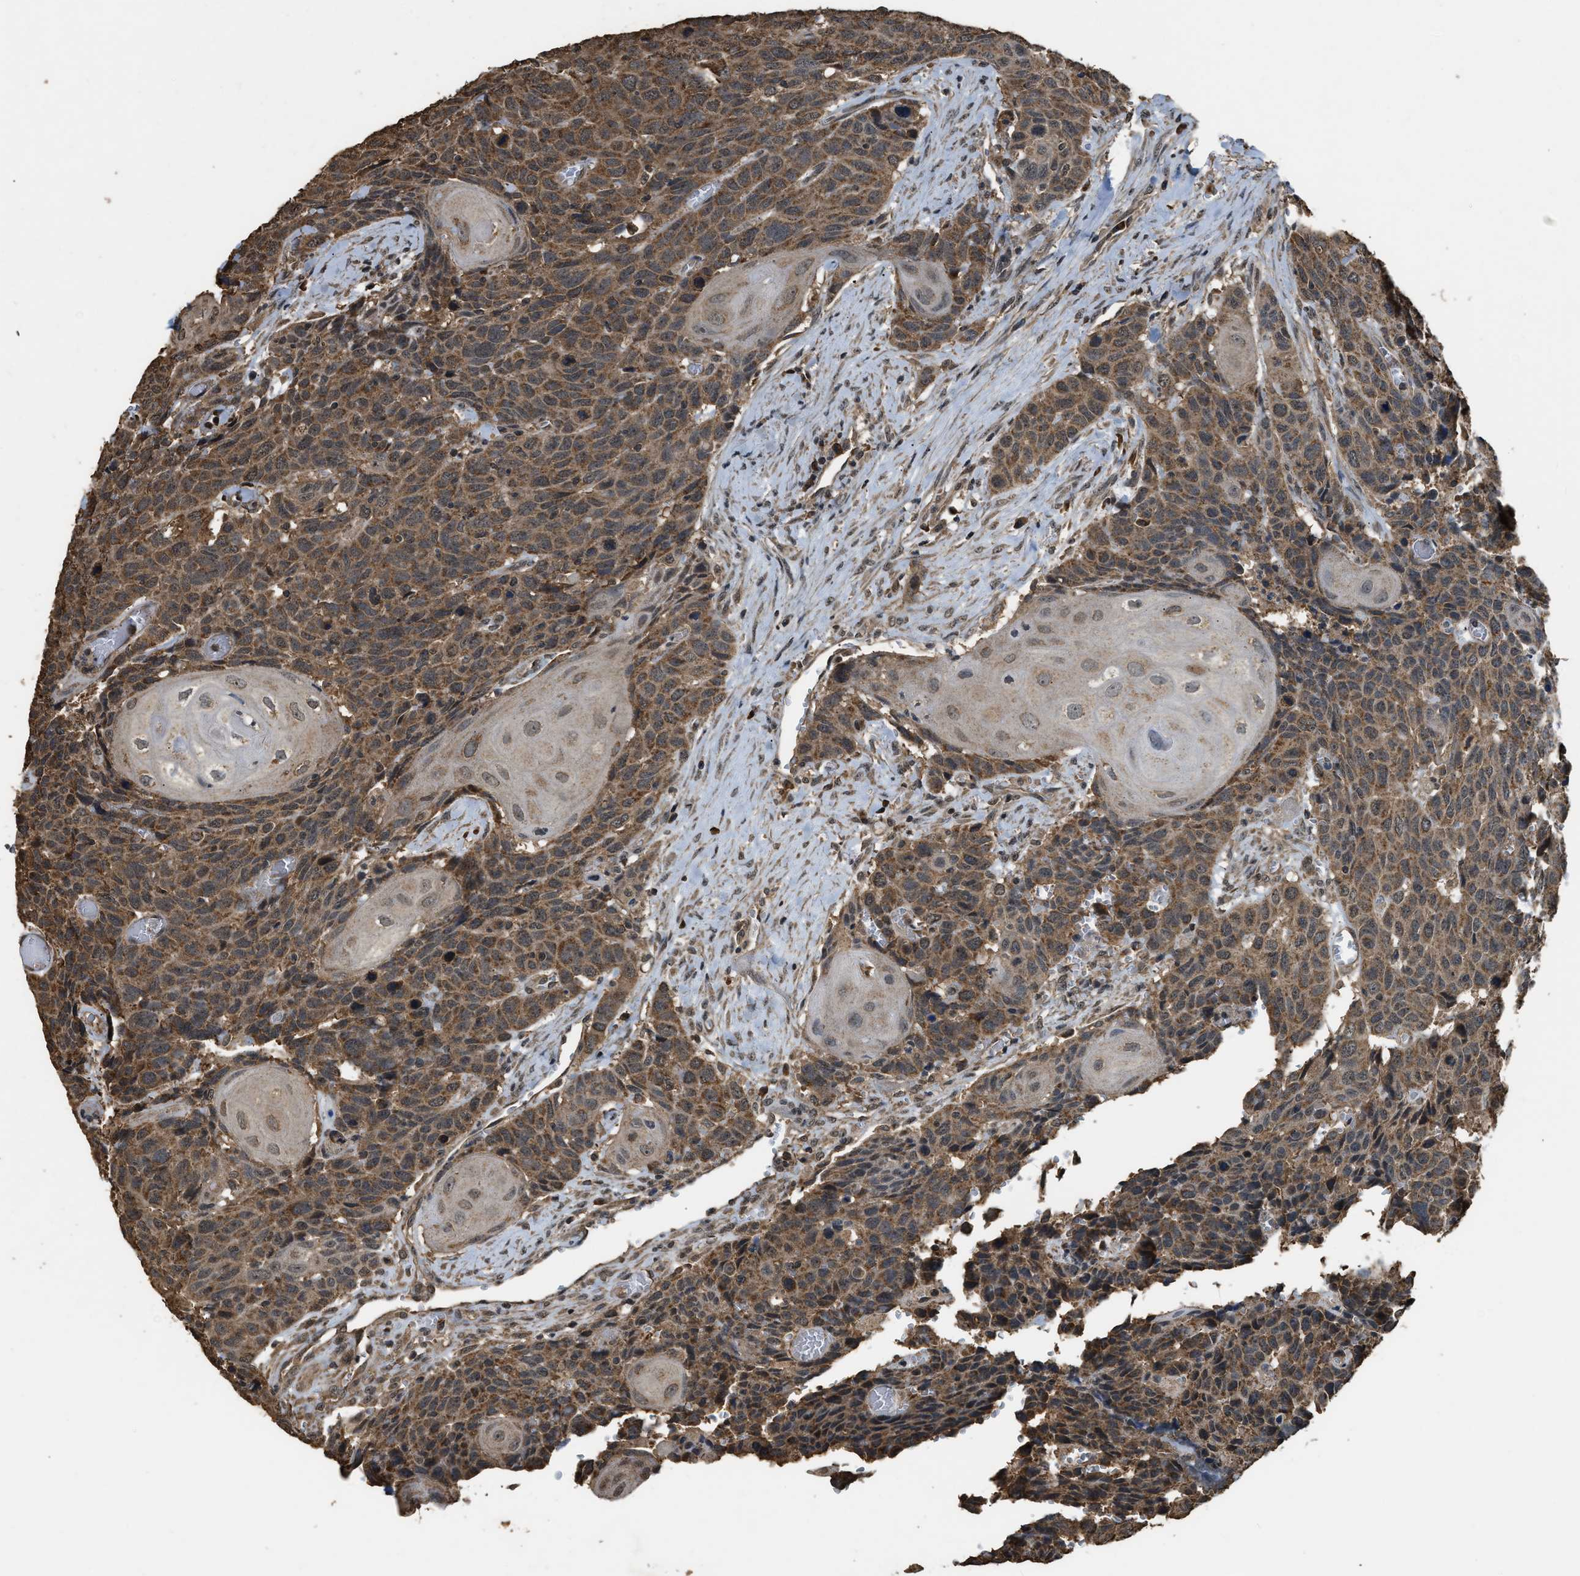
{"staining": {"intensity": "moderate", "quantity": ">75%", "location": "cytoplasmic/membranous"}, "tissue": "head and neck cancer", "cell_type": "Tumor cells", "image_type": "cancer", "snomed": [{"axis": "morphology", "description": "Squamous cell carcinoma, NOS"}, {"axis": "topography", "description": "Head-Neck"}], "caption": "The micrograph shows immunohistochemical staining of head and neck cancer. There is moderate cytoplasmic/membranous staining is identified in about >75% of tumor cells.", "gene": "DENND6B", "patient": {"sex": "male", "age": 66}}